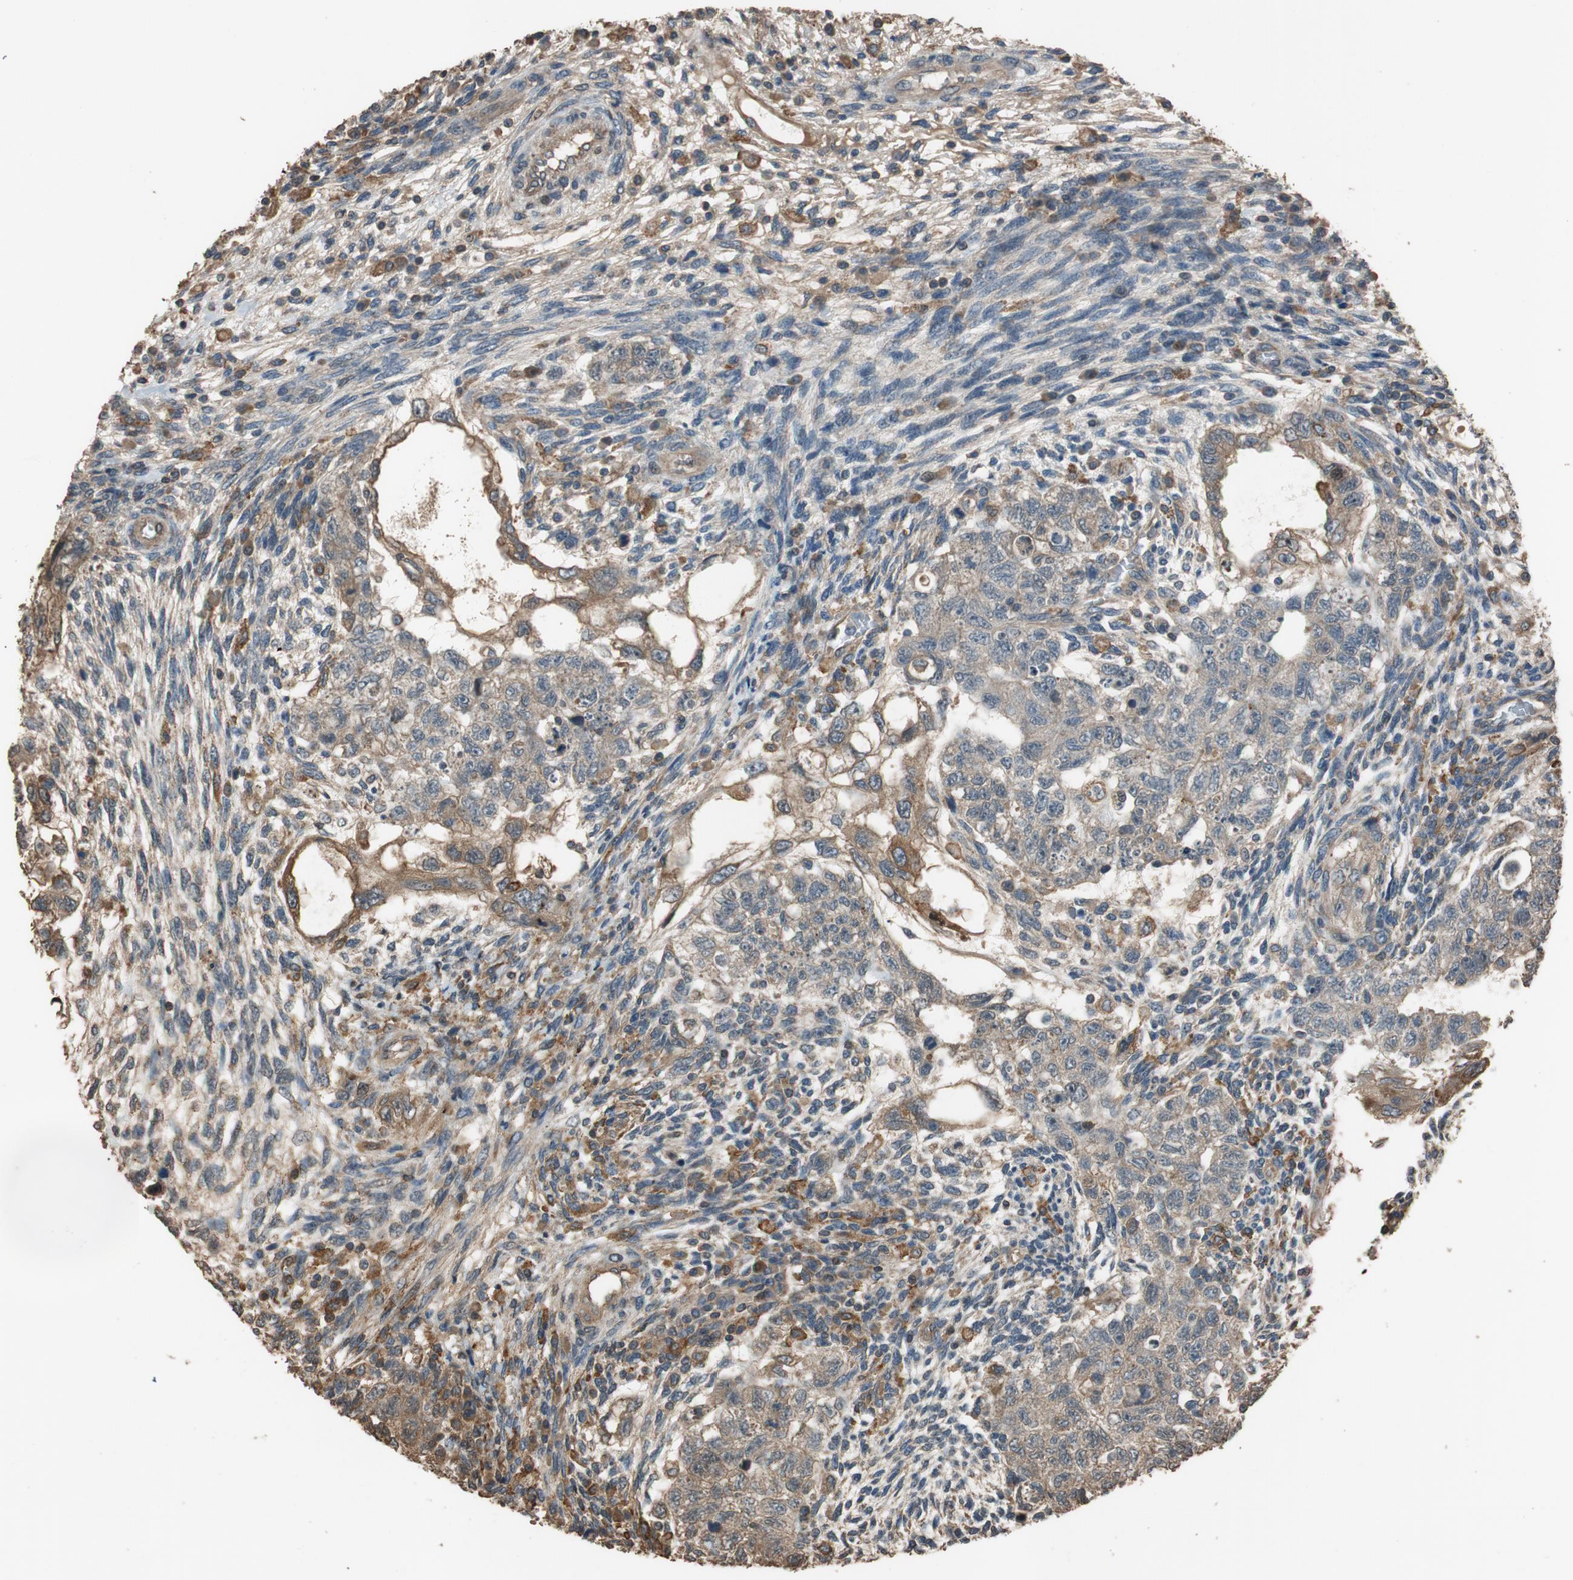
{"staining": {"intensity": "weak", "quantity": ">75%", "location": "cytoplasmic/membranous"}, "tissue": "testis cancer", "cell_type": "Tumor cells", "image_type": "cancer", "snomed": [{"axis": "morphology", "description": "Normal tissue, NOS"}, {"axis": "morphology", "description": "Carcinoma, Embryonal, NOS"}, {"axis": "topography", "description": "Testis"}], "caption": "This is a photomicrograph of immunohistochemistry (IHC) staining of testis cancer (embryonal carcinoma), which shows weak expression in the cytoplasmic/membranous of tumor cells.", "gene": "MST1R", "patient": {"sex": "male", "age": 36}}